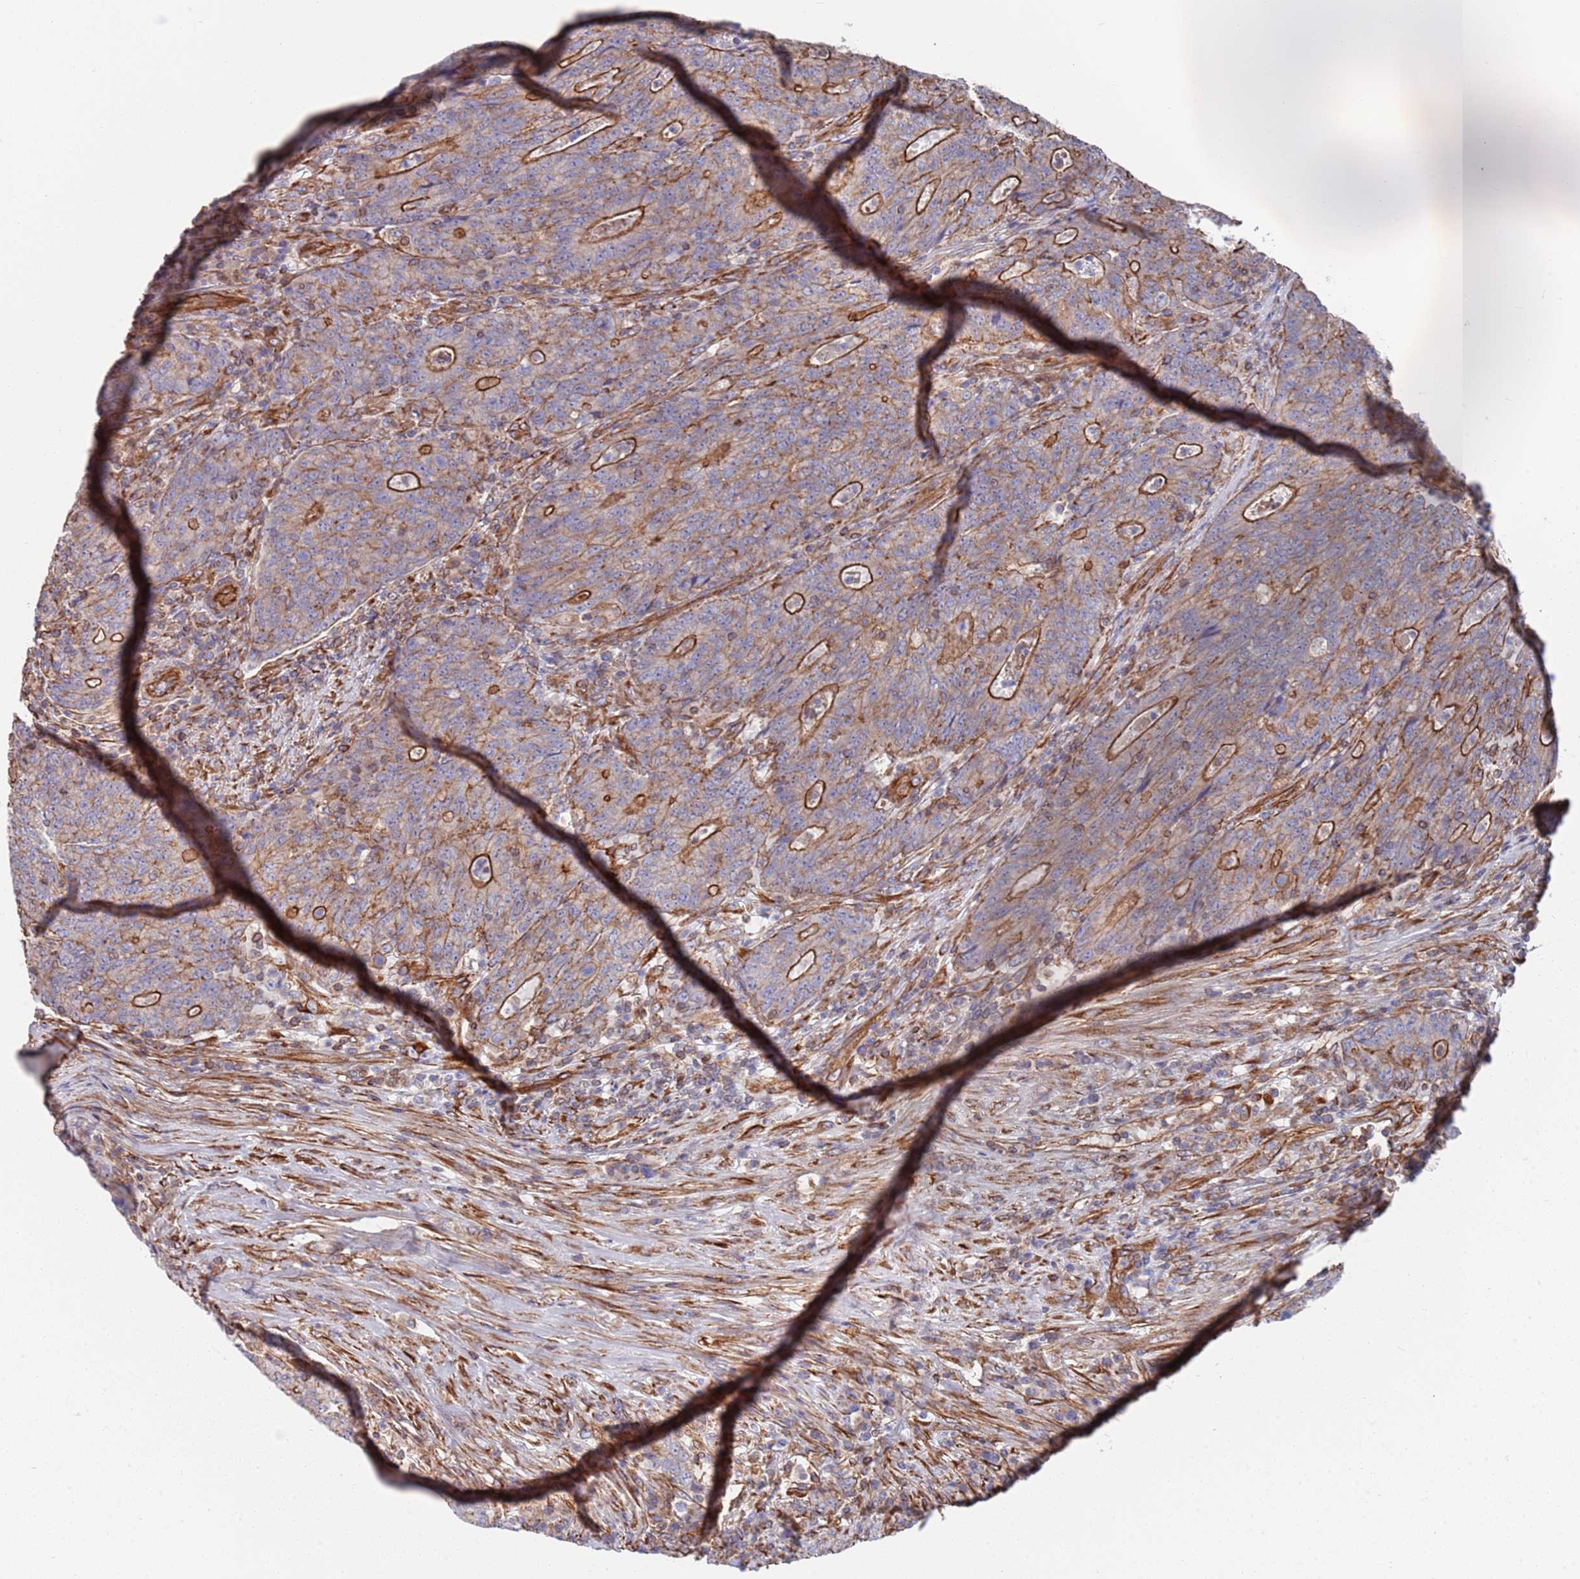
{"staining": {"intensity": "moderate", "quantity": "25%-75%", "location": "cytoplasmic/membranous"}, "tissue": "colorectal cancer", "cell_type": "Tumor cells", "image_type": "cancer", "snomed": [{"axis": "morphology", "description": "Adenocarcinoma, NOS"}, {"axis": "topography", "description": "Colon"}], "caption": "About 25%-75% of tumor cells in human adenocarcinoma (colorectal) demonstrate moderate cytoplasmic/membranous protein expression as visualized by brown immunohistochemical staining.", "gene": "JAKMIP2", "patient": {"sex": "female", "age": 75}}